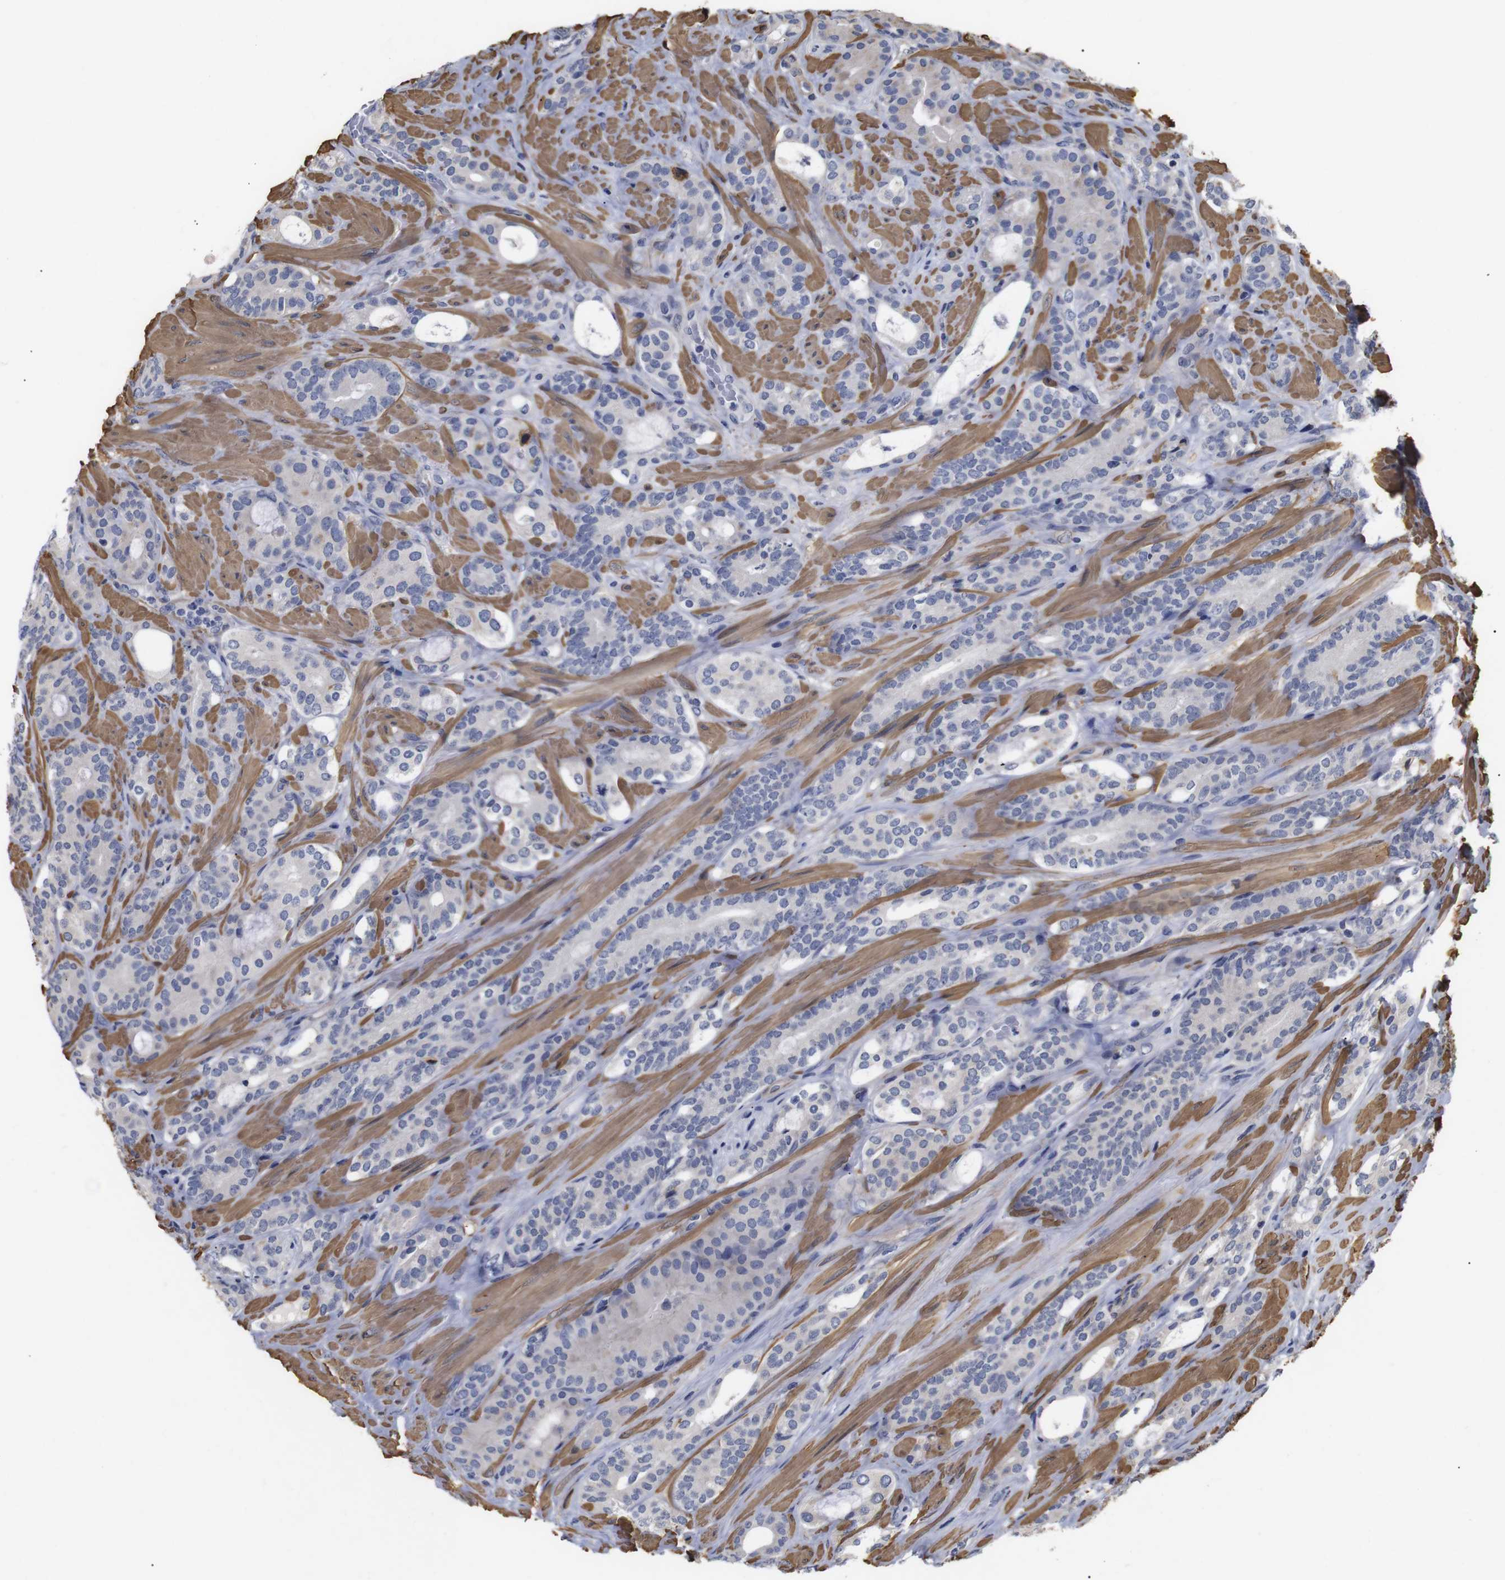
{"staining": {"intensity": "negative", "quantity": "none", "location": "none"}, "tissue": "prostate cancer", "cell_type": "Tumor cells", "image_type": "cancer", "snomed": [{"axis": "morphology", "description": "Adenocarcinoma, Low grade"}, {"axis": "topography", "description": "Prostate"}], "caption": "Immunohistochemical staining of human prostate cancer (low-grade adenocarcinoma) displays no significant expression in tumor cells.", "gene": "PDLIM5", "patient": {"sex": "male", "age": 63}}